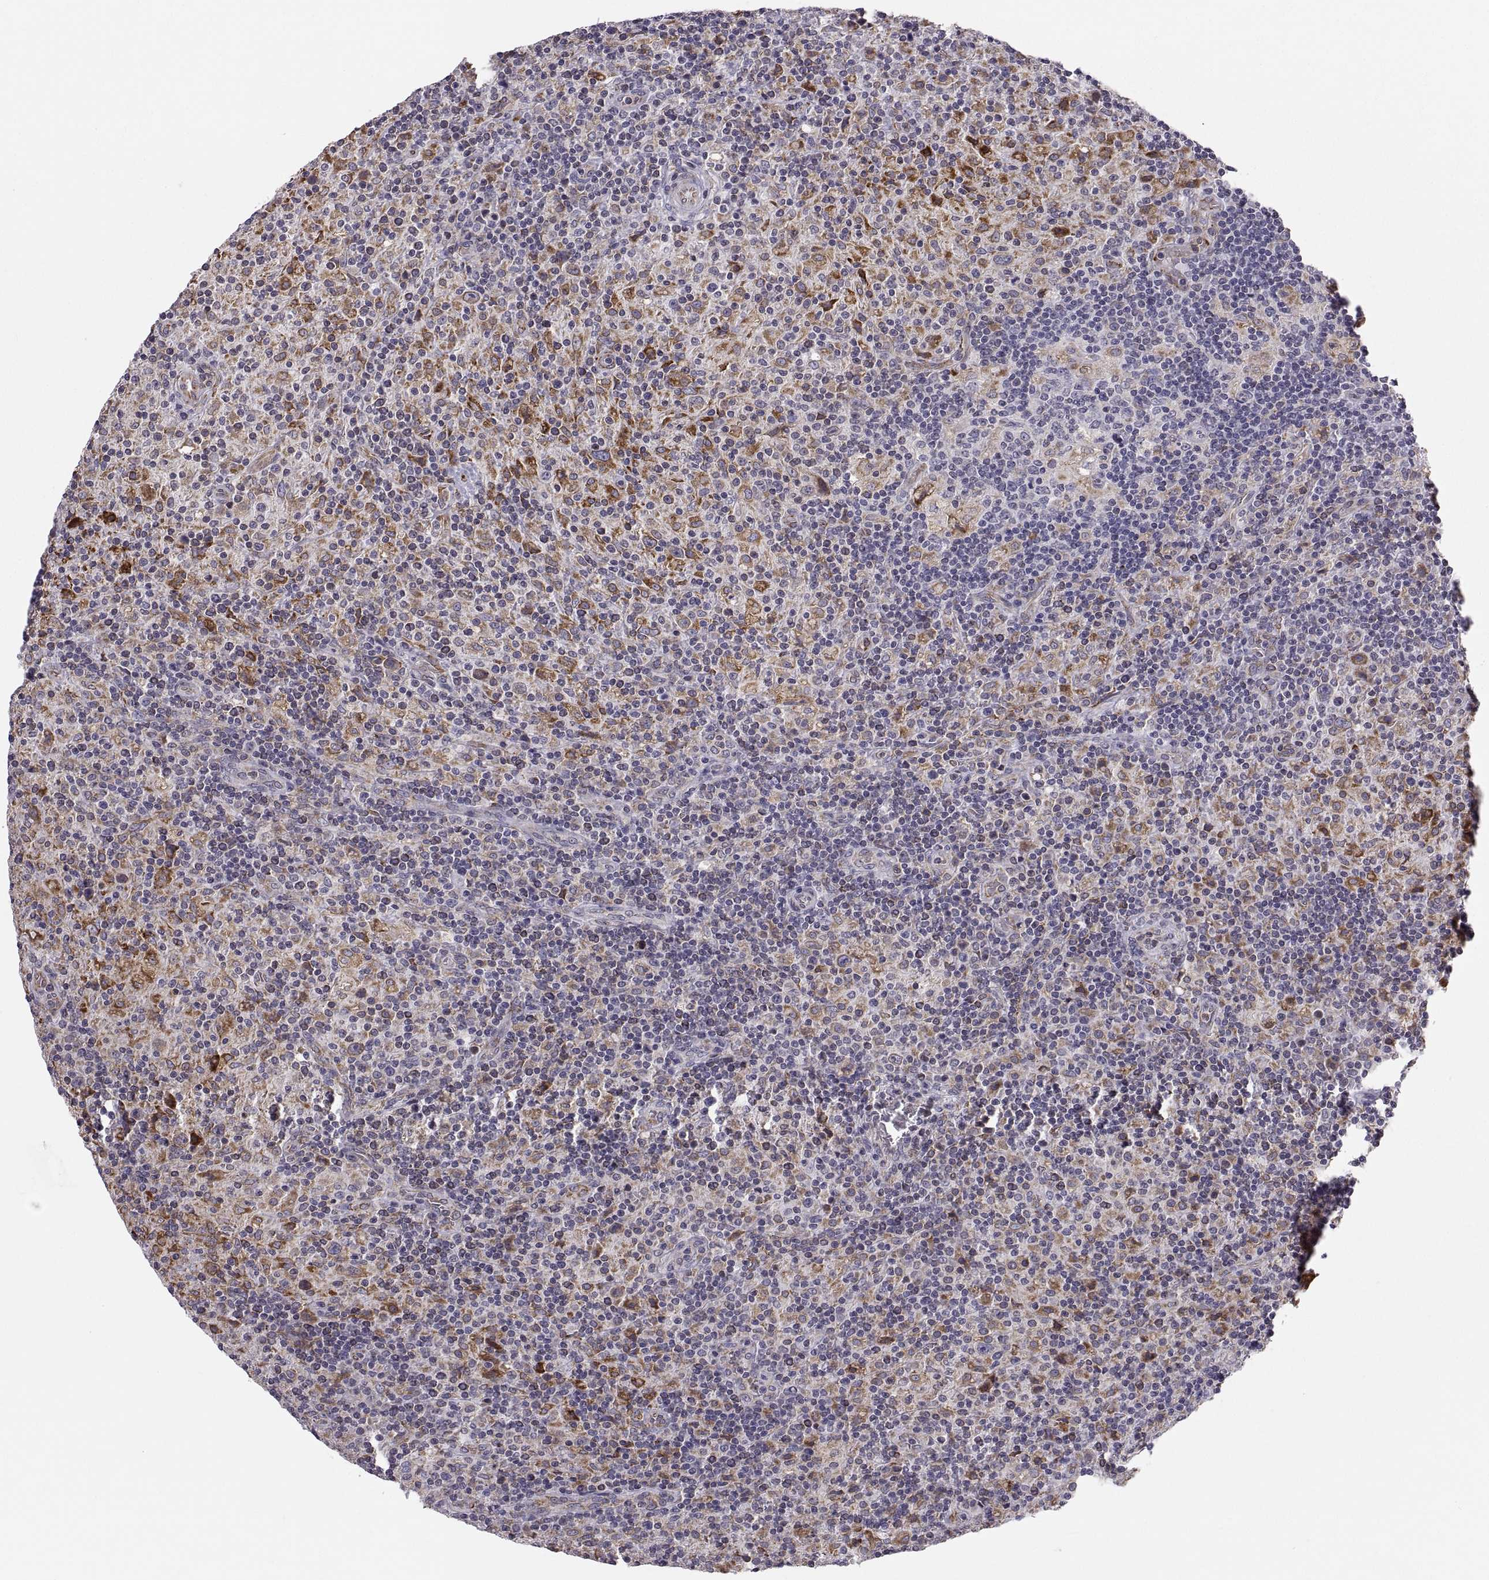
{"staining": {"intensity": "moderate", "quantity": "25%-75%", "location": "cytoplasmic/membranous"}, "tissue": "lymphoma", "cell_type": "Tumor cells", "image_type": "cancer", "snomed": [{"axis": "morphology", "description": "Hodgkin's disease, NOS"}, {"axis": "topography", "description": "Lymph node"}], "caption": "This micrograph exhibits immunohistochemistry (IHC) staining of human lymphoma, with medium moderate cytoplasmic/membranous staining in about 25%-75% of tumor cells.", "gene": "ERO1A", "patient": {"sex": "male", "age": 70}}